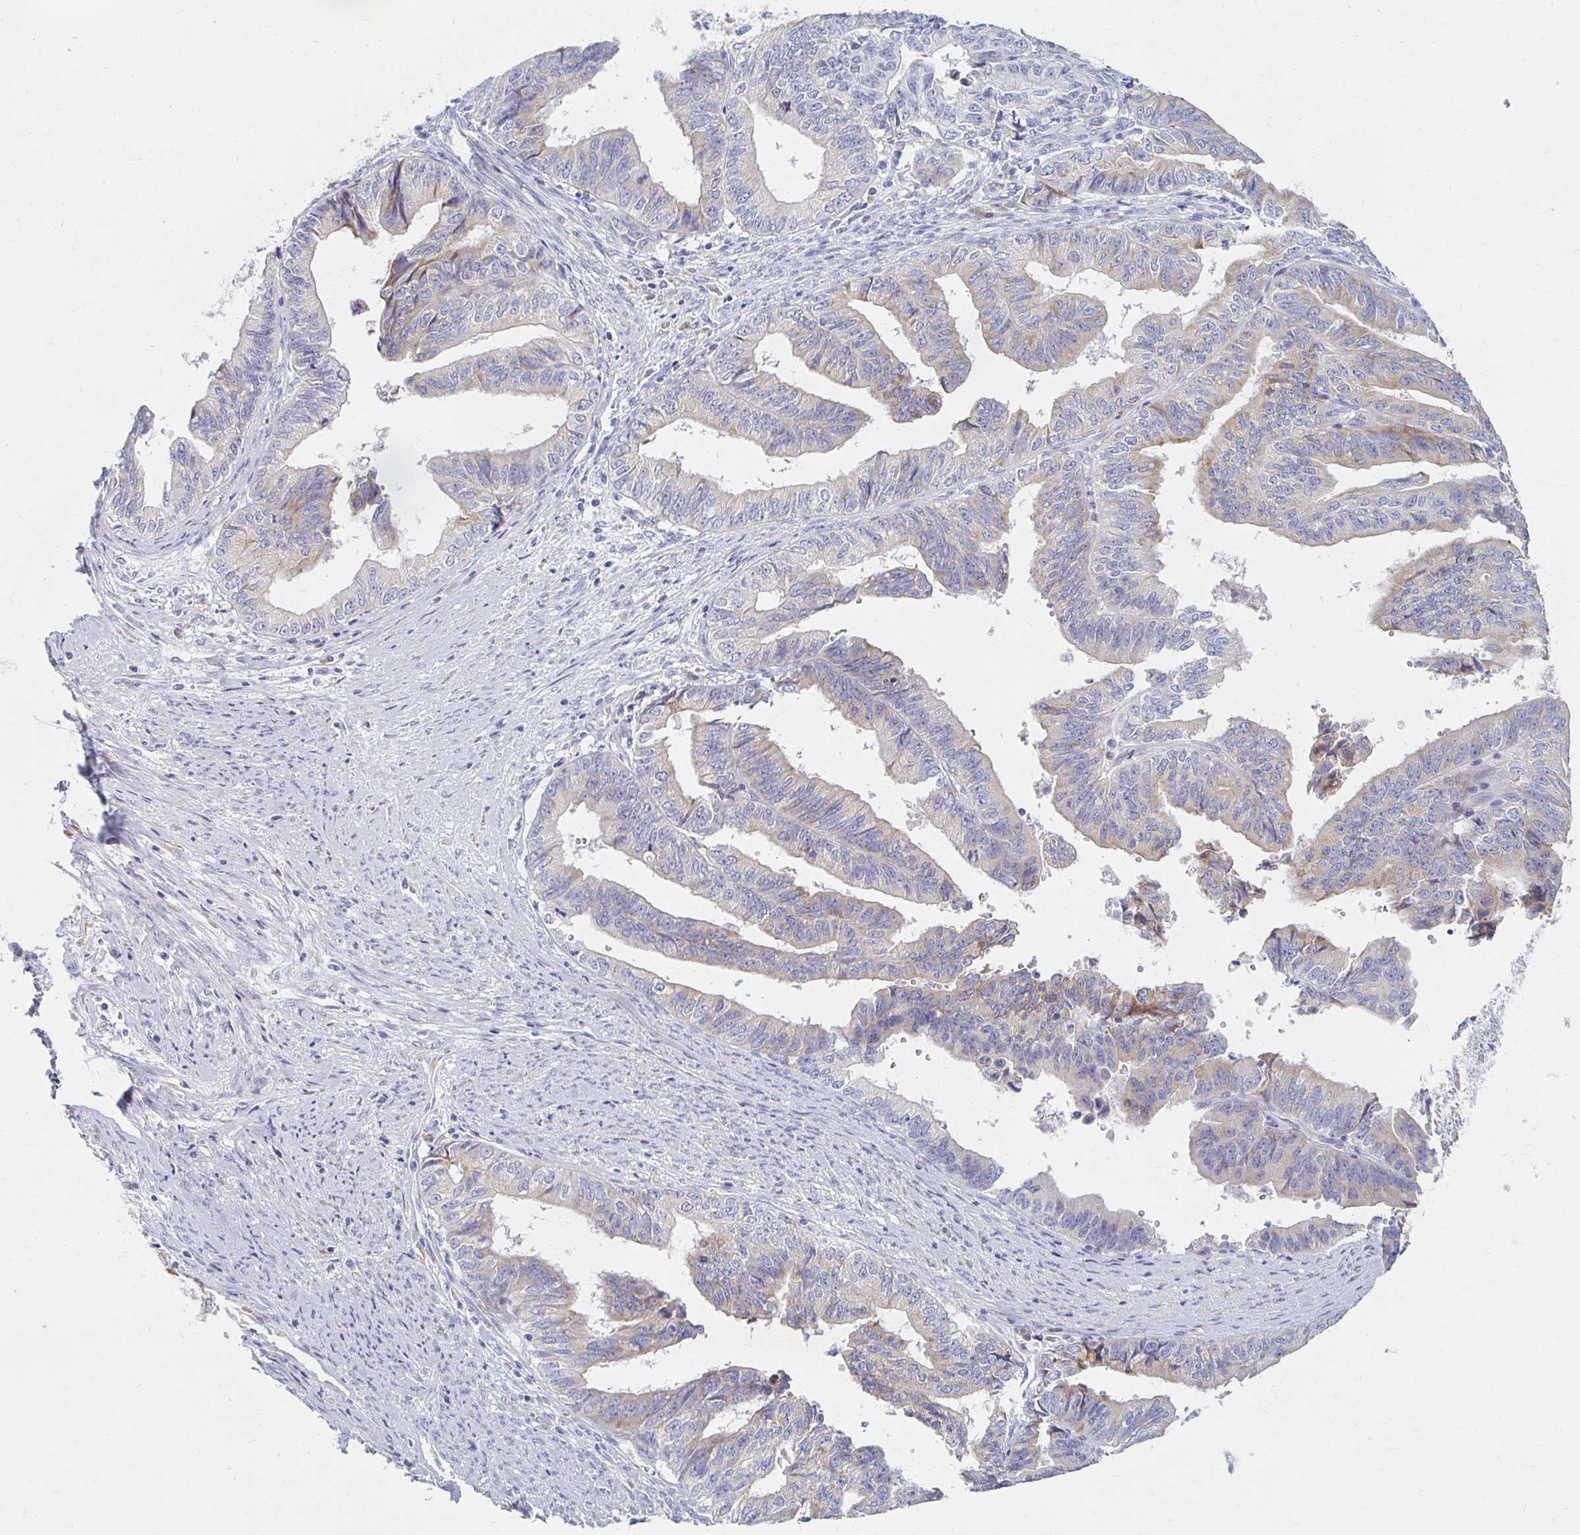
{"staining": {"intensity": "weak", "quantity": "25%-75%", "location": "cytoplasmic/membranous"}, "tissue": "endometrial cancer", "cell_type": "Tumor cells", "image_type": "cancer", "snomed": [{"axis": "morphology", "description": "Adenocarcinoma, NOS"}, {"axis": "topography", "description": "Endometrium"}], "caption": "Adenocarcinoma (endometrial) stained for a protein (brown) exhibits weak cytoplasmic/membranous positive positivity in about 25%-75% of tumor cells.", "gene": "MYLK2", "patient": {"sex": "female", "age": 65}}